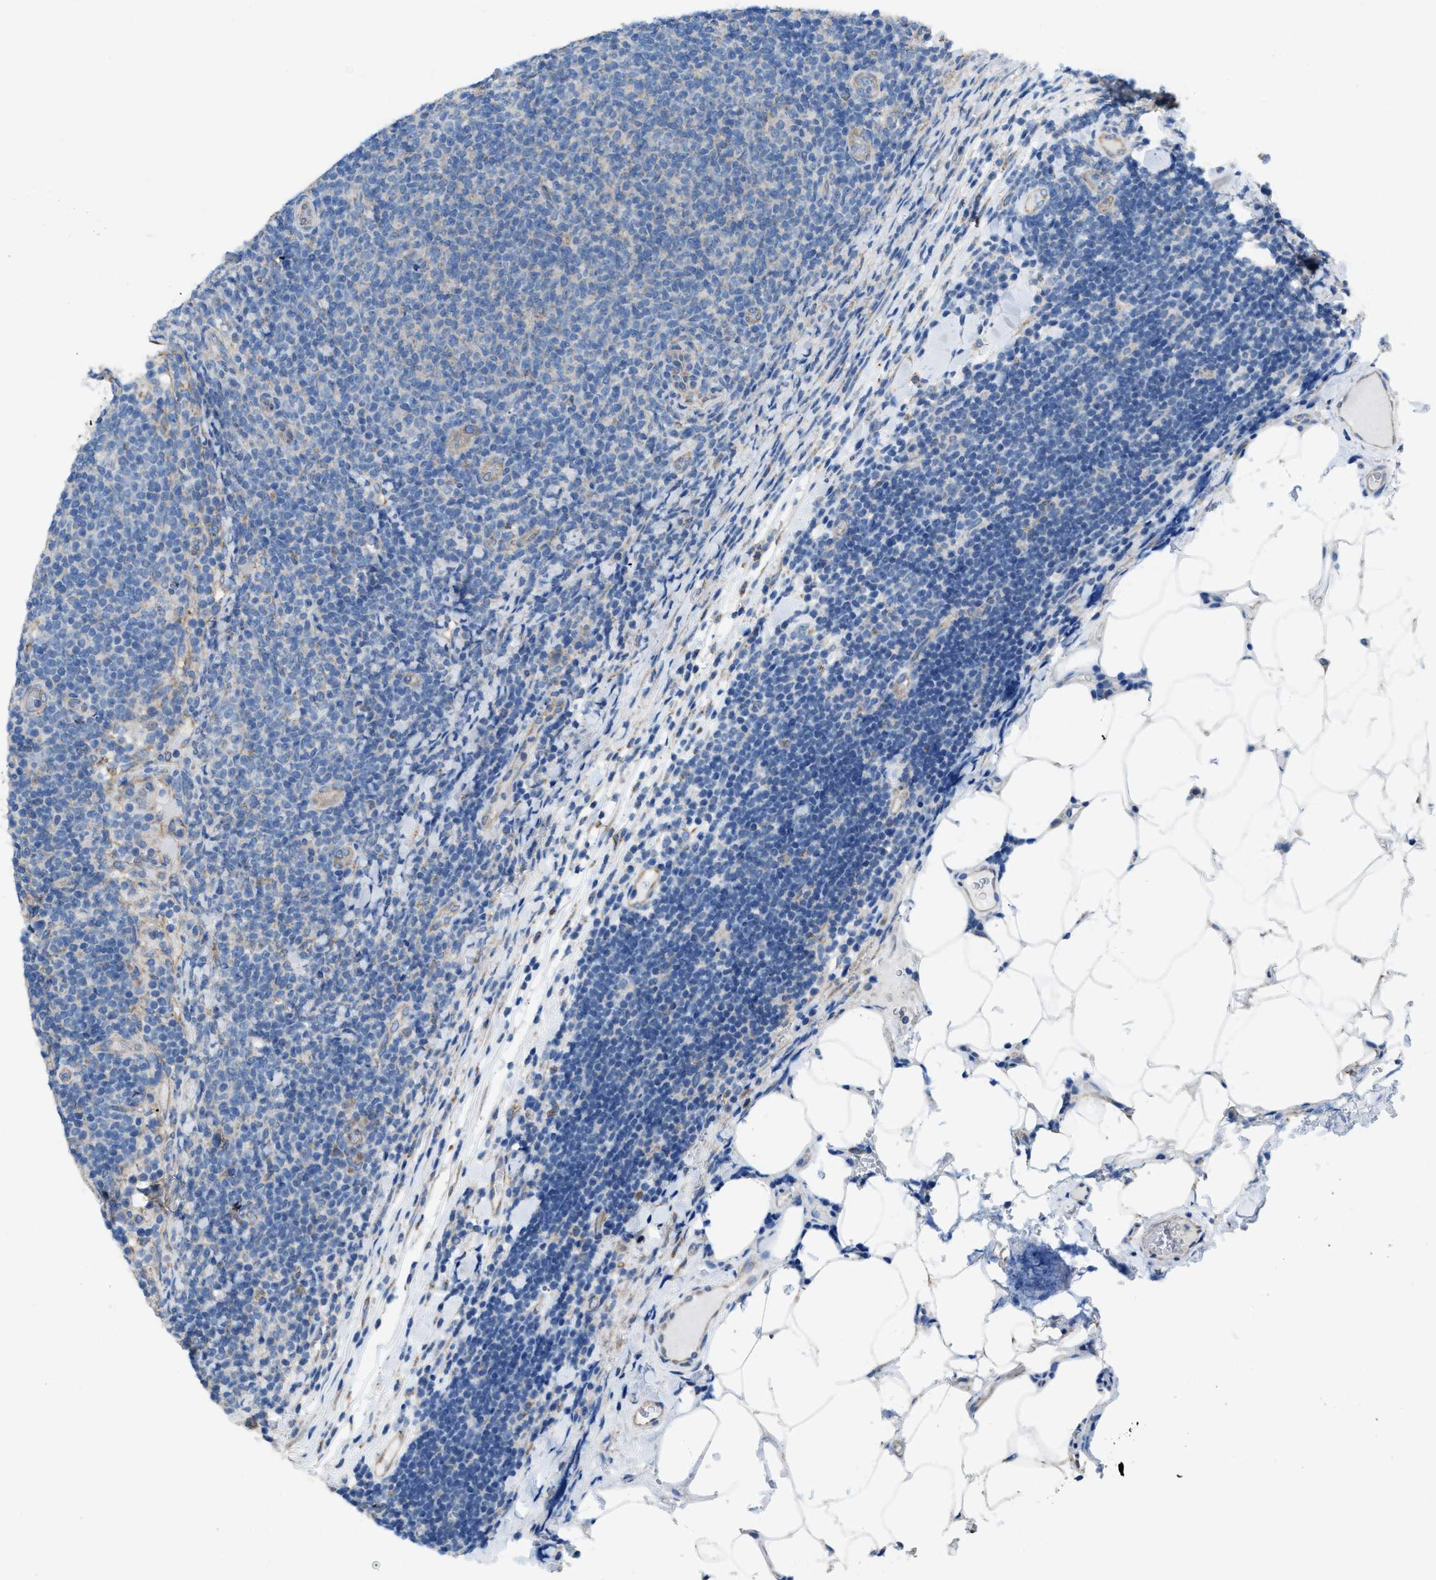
{"staining": {"intensity": "negative", "quantity": "none", "location": "none"}, "tissue": "lymphoma", "cell_type": "Tumor cells", "image_type": "cancer", "snomed": [{"axis": "morphology", "description": "Malignant lymphoma, non-Hodgkin's type, Low grade"}, {"axis": "topography", "description": "Lymph node"}], "caption": "This micrograph is of lymphoma stained with immunohistochemistry (IHC) to label a protein in brown with the nuclei are counter-stained blue. There is no staining in tumor cells.", "gene": "DOLPP1", "patient": {"sex": "male", "age": 66}}